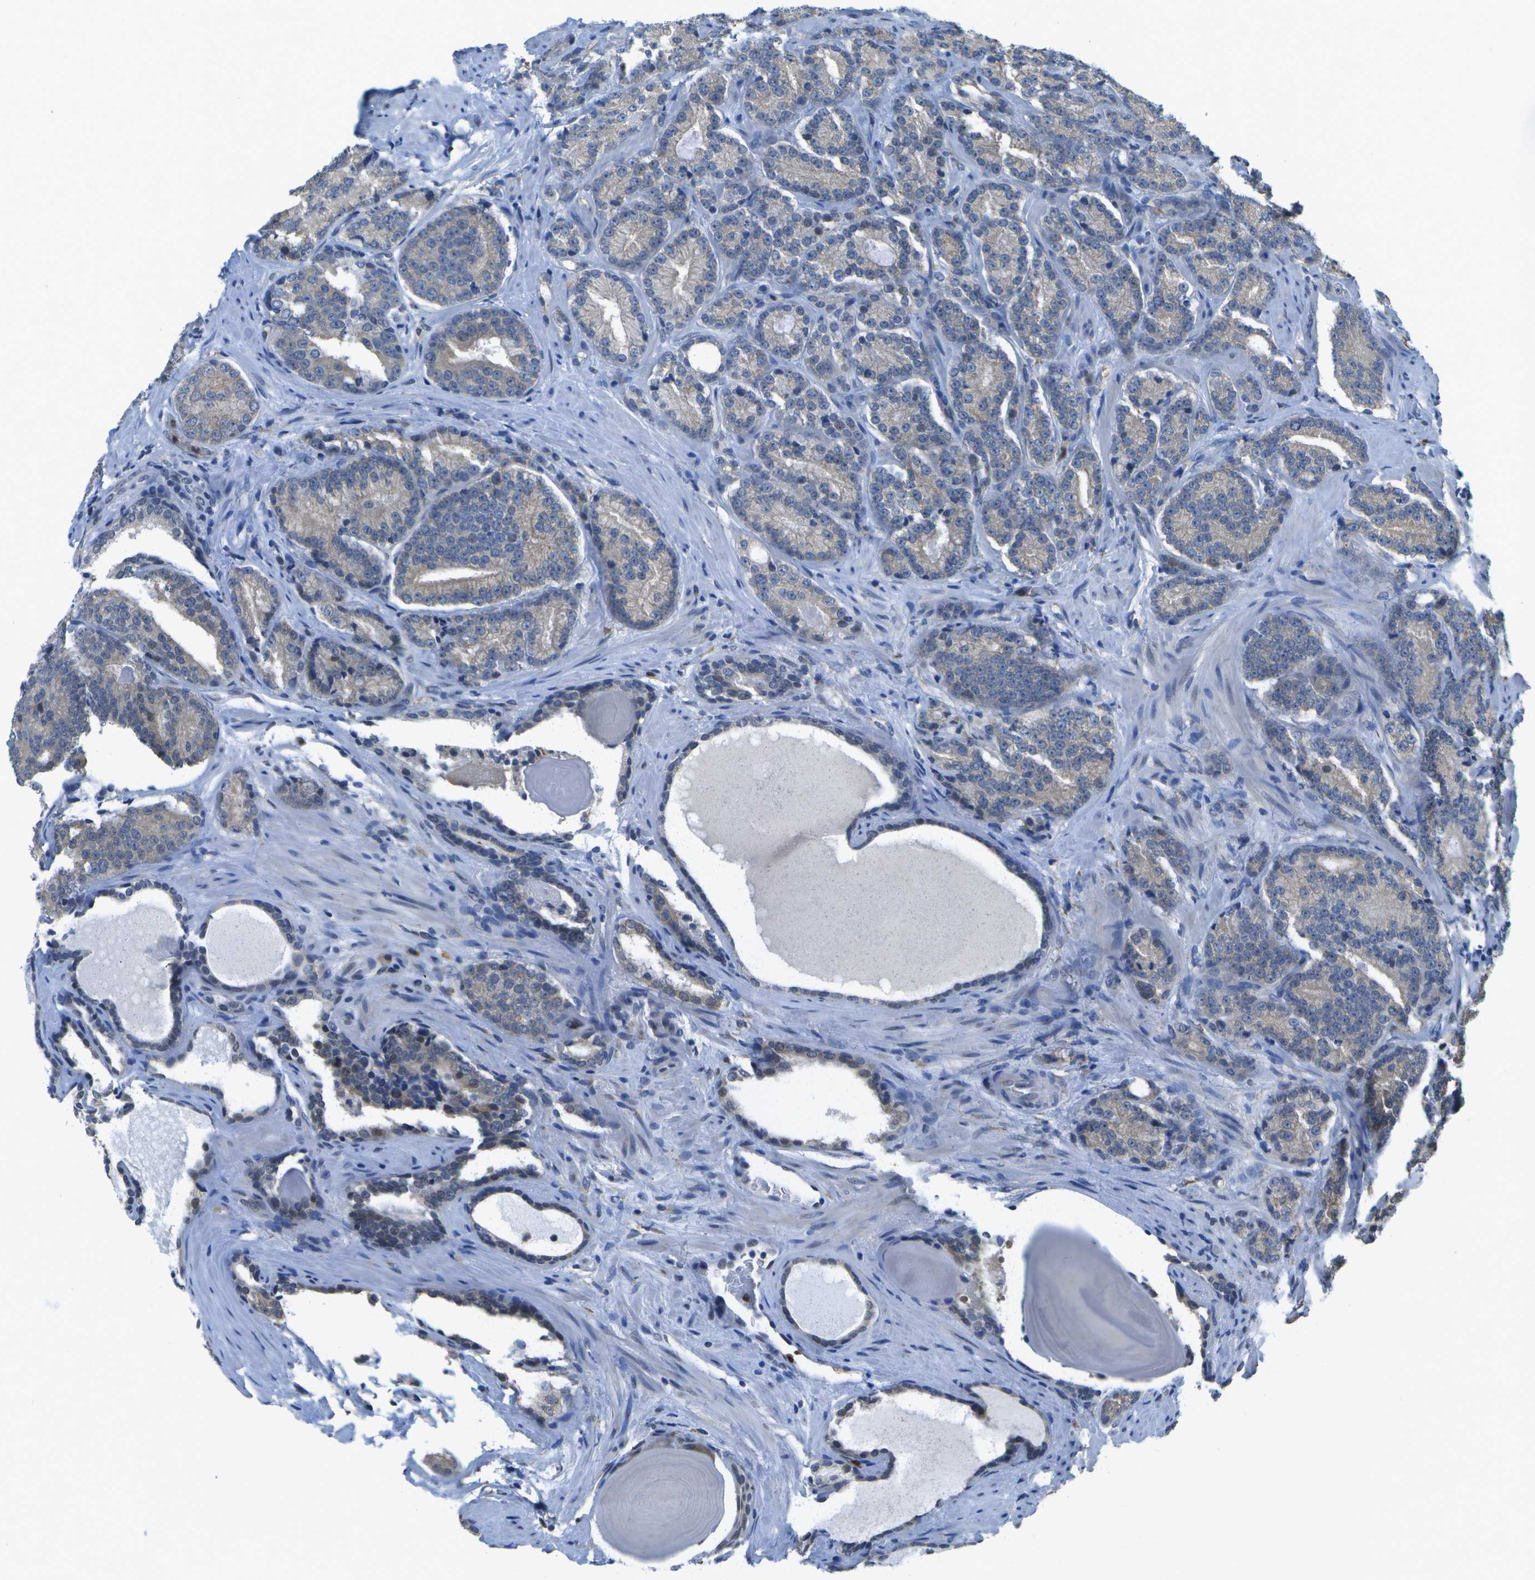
{"staining": {"intensity": "weak", "quantity": "<25%", "location": "cytoplasmic/membranous"}, "tissue": "prostate cancer", "cell_type": "Tumor cells", "image_type": "cancer", "snomed": [{"axis": "morphology", "description": "Adenocarcinoma, High grade"}, {"axis": "topography", "description": "Prostate"}], "caption": "A micrograph of human prostate cancer (high-grade adenocarcinoma) is negative for staining in tumor cells.", "gene": "DSE", "patient": {"sex": "male", "age": 61}}